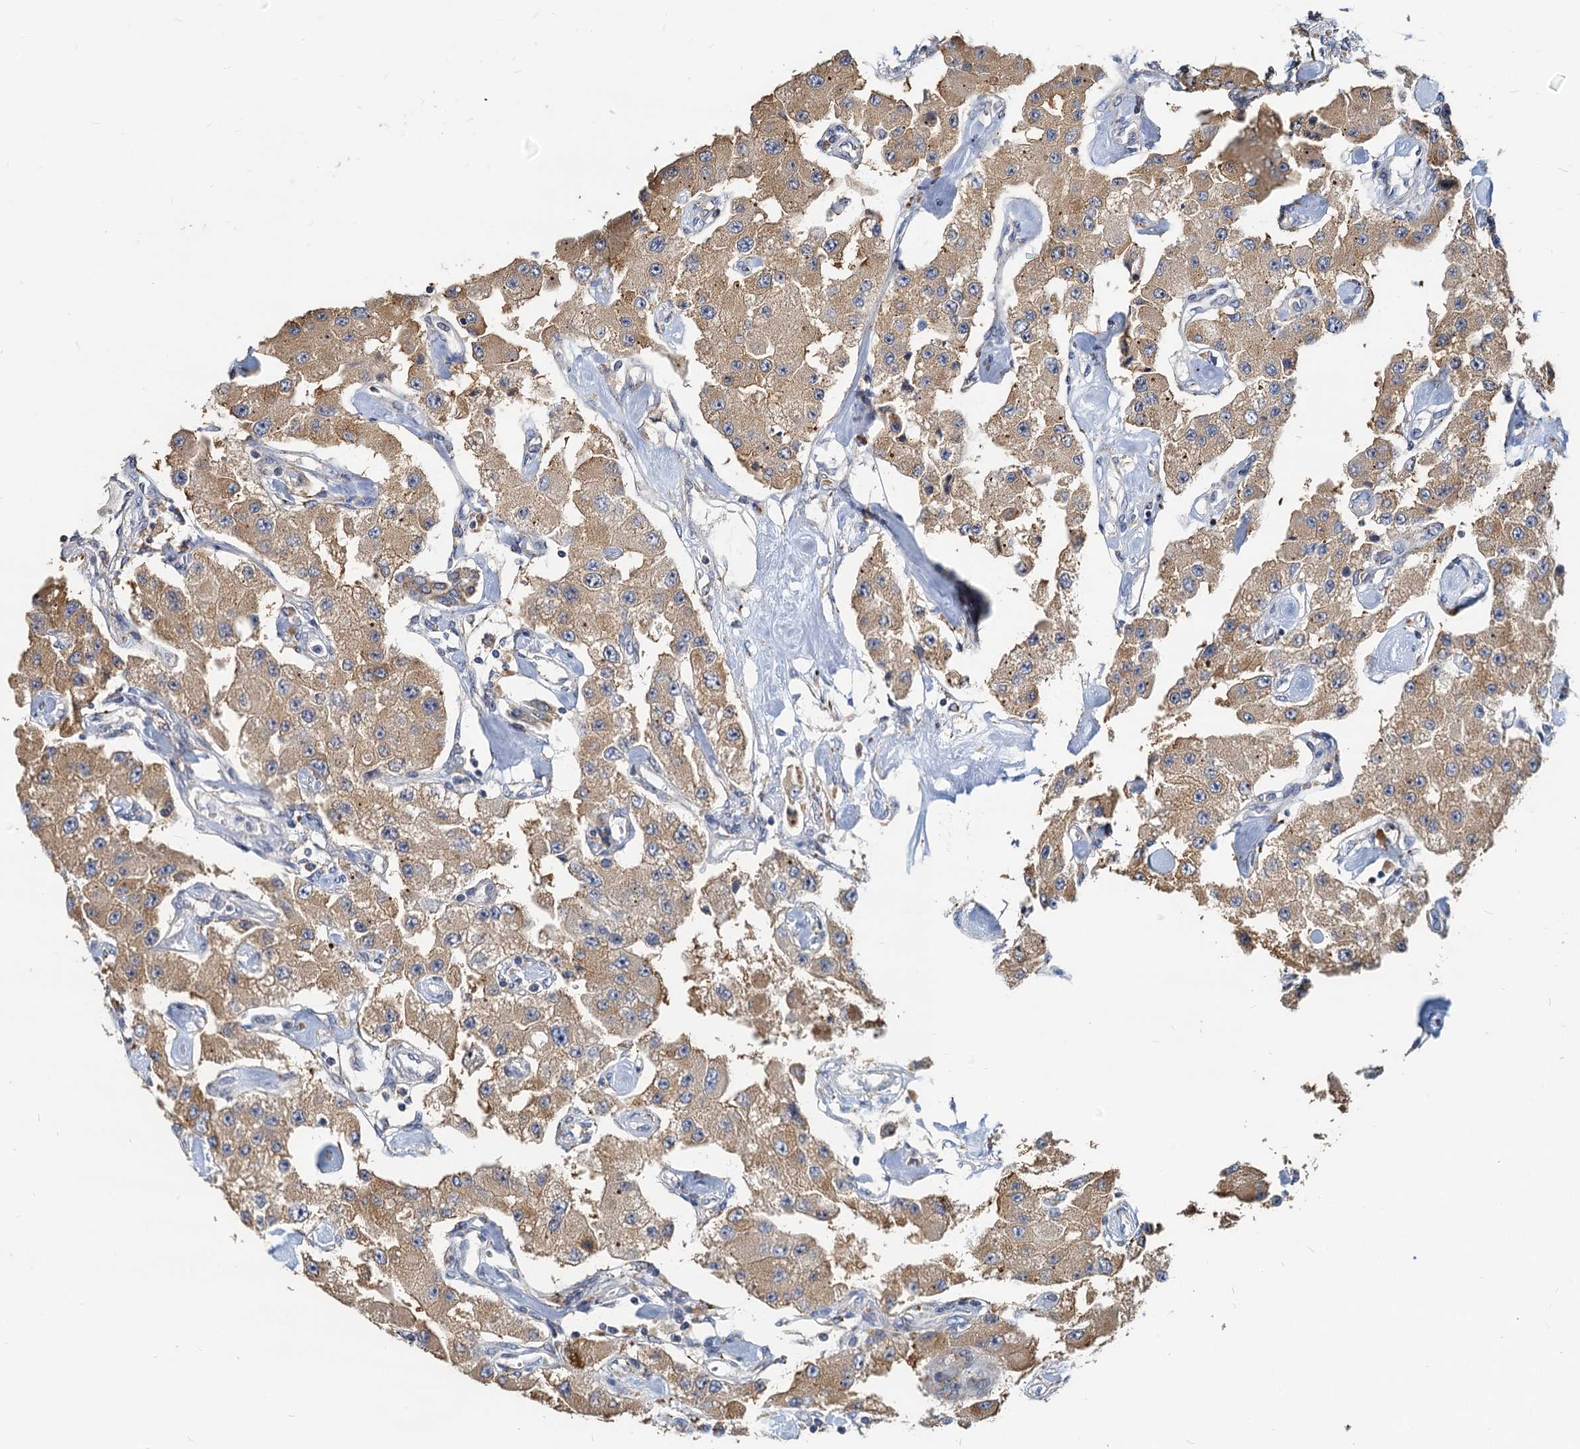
{"staining": {"intensity": "moderate", "quantity": ">75%", "location": "cytoplasmic/membranous"}, "tissue": "carcinoid", "cell_type": "Tumor cells", "image_type": "cancer", "snomed": [{"axis": "morphology", "description": "Carcinoid, malignant, NOS"}, {"axis": "topography", "description": "Pancreas"}], "caption": "DAB (3,3'-diaminobenzidine) immunohistochemical staining of human carcinoid displays moderate cytoplasmic/membranous protein staining in approximately >75% of tumor cells. (DAB (3,3'-diaminobenzidine) IHC with brightfield microscopy, high magnification).", "gene": "NKAPD1", "patient": {"sex": "male", "age": 41}}